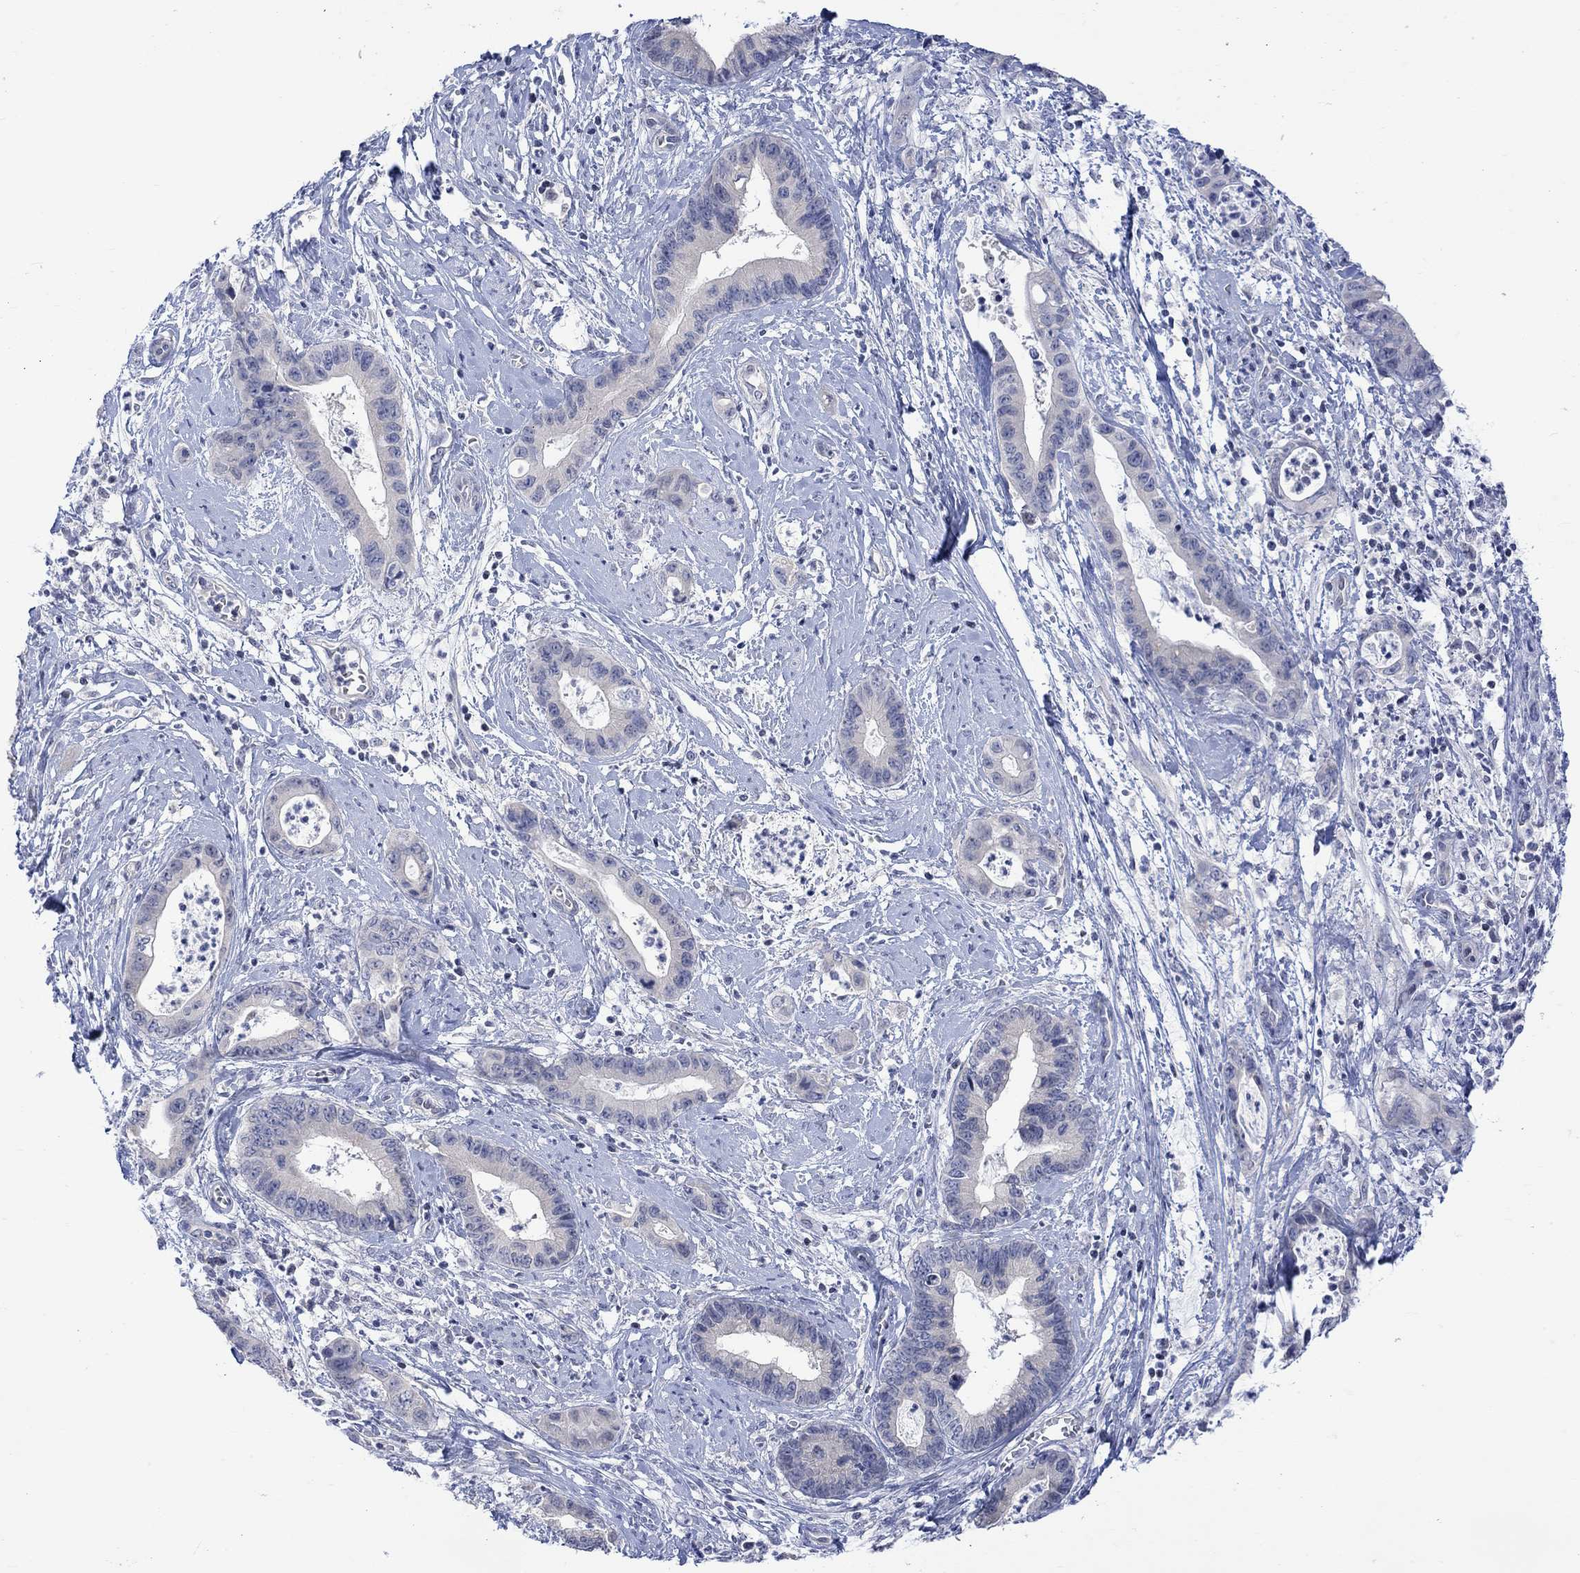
{"staining": {"intensity": "negative", "quantity": "none", "location": "none"}, "tissue": "cervical cancer", "cell_type": "Tumor cells", "image_type": "cancer", "snomed": [{"axis": "morphology", "description": "Adenocarcinoma, NOS"}, {"axis": "topography", "description": "Cervix"}], "caption": "An immunohistochemistry photomicrograph of adenocarcinoma (cervical) is shown. There is no staining in tumor cells of adenocarcinoma (cervical).", "gene": "DCX", "patient": {"sex": "female", "age": 44}}